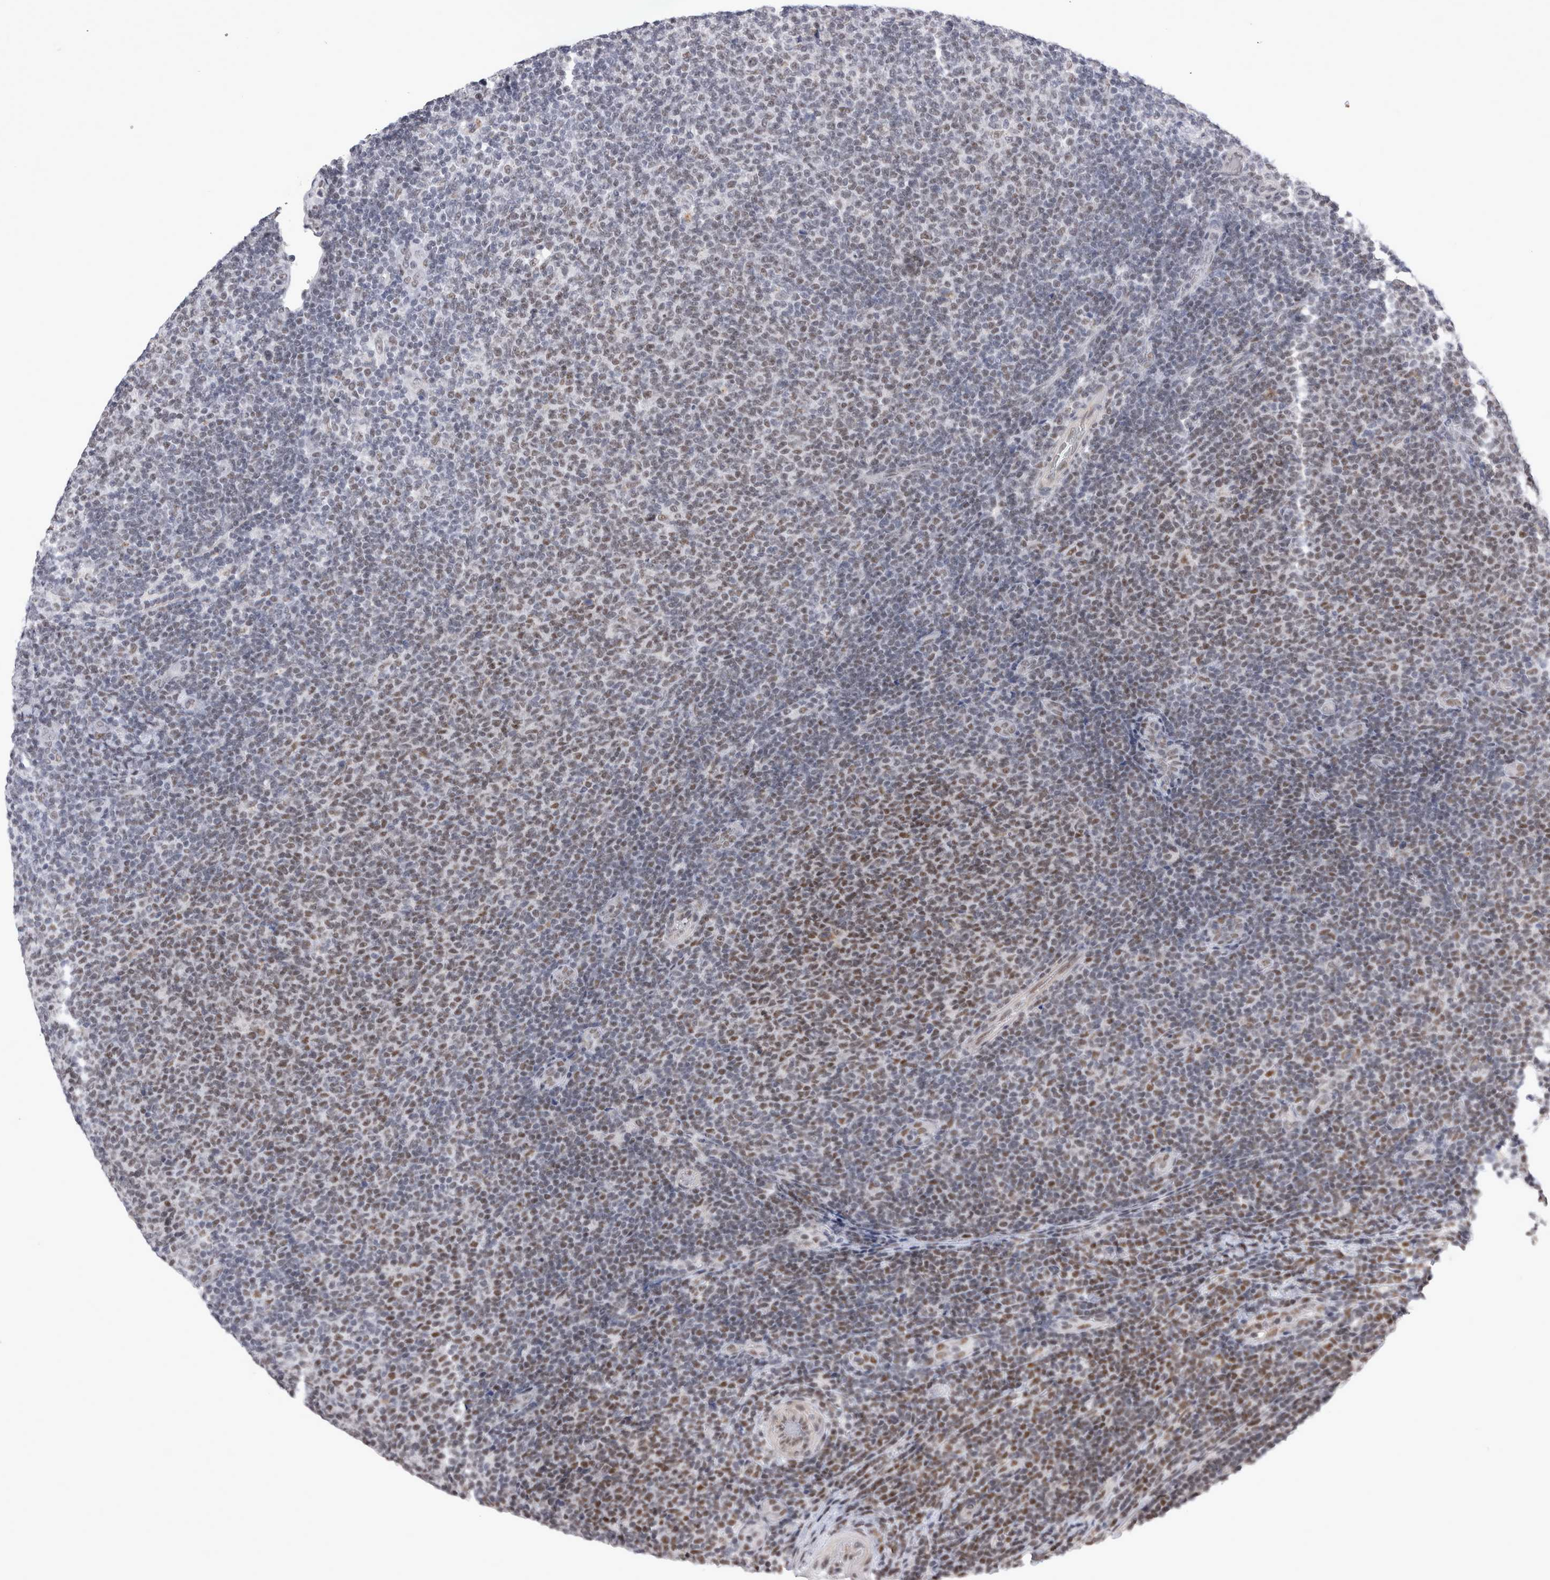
{"staining": {"intensity": "weak", "quantity": "25%-75%", "location": "nuclear"}, "tissue": "lymphoma", "cell_type": "Tumor cells", "image_type": "cancer", "snomed": [{"axis": "morphology", "description": "Malignant lymphoma, non-Hodgkin's type, Low grade"}, {"axis": "topography", "description": "Lymph node"}], "caption": "A histopathology image of human lymphoma stained for a protein reveals weak nuclear brown staining in tumor cells.", "gene": "RBM6", "patient": {"sex": "male", "age": 66}}